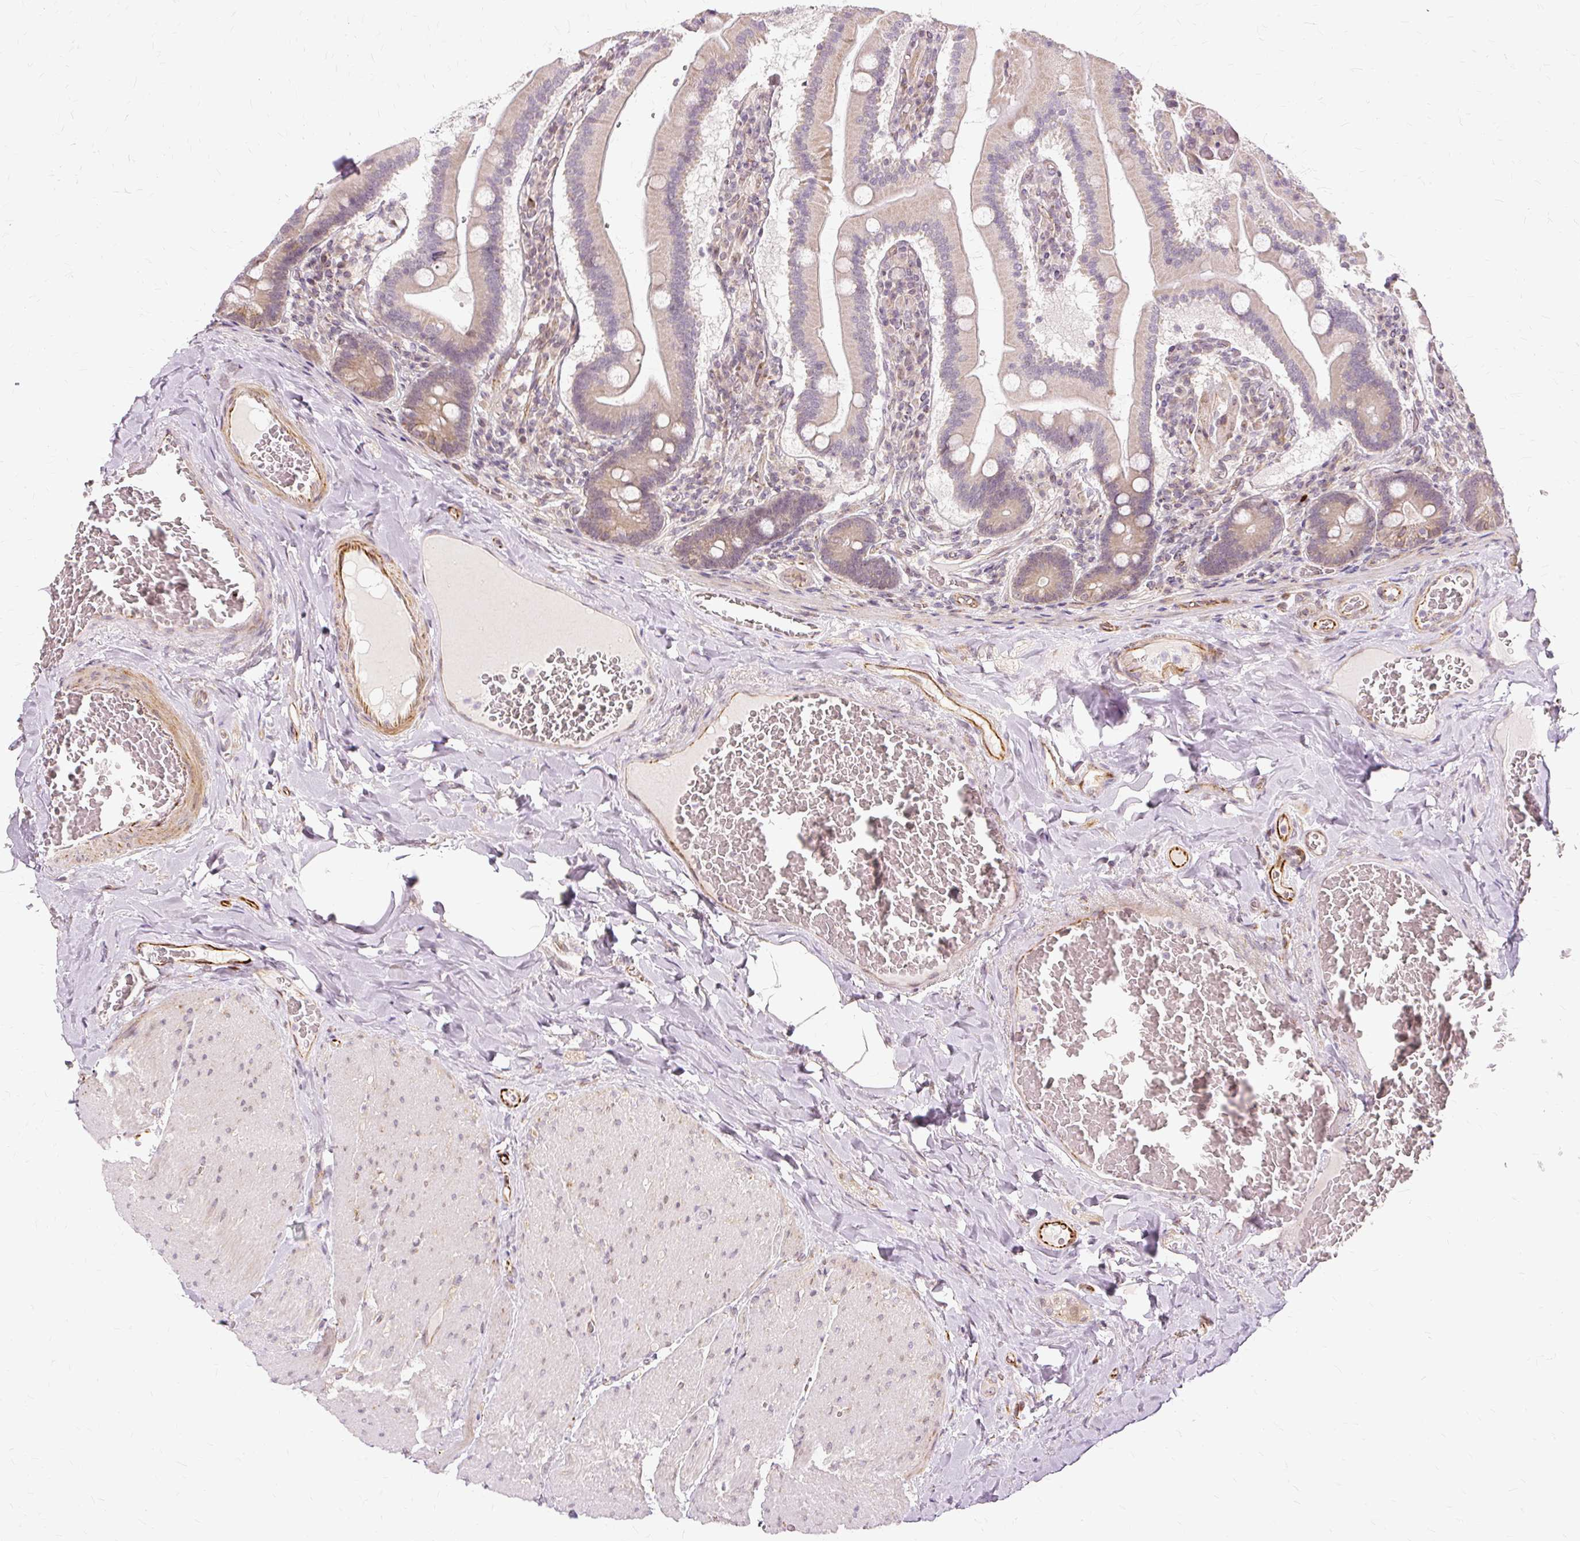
{"staining": {"intensity": "moderate", "quantity": "25%-75%", "location": "cytoplasmic/membranous,nuclear"}, "tissue": "duodenum", "cell_type": "Glandular cells", "image_type": "normal", "snomed": [{"axis": "morphology", "description": "Normal tissue, NOS"}, {"axis": "topography", "description": "Duodenum"}], "caption": "Immunohistochemistry (IHC) staining of benign duodenum, which demonstrates medium levels of moderate cytoplasmic/membranous,nuclear positivity in approximately 25%-75% of glandular cells indicating moderate cytoplasmic/membranous,nuclear protein expression. The staining was performed using DAB (3,3'-diaminobenzidine) (brown) for protein detection and nuclei were counterstained in hematoxylin (blue).", "gene": "MMACHC", "patient": {"sex": "female", "age": 62}}